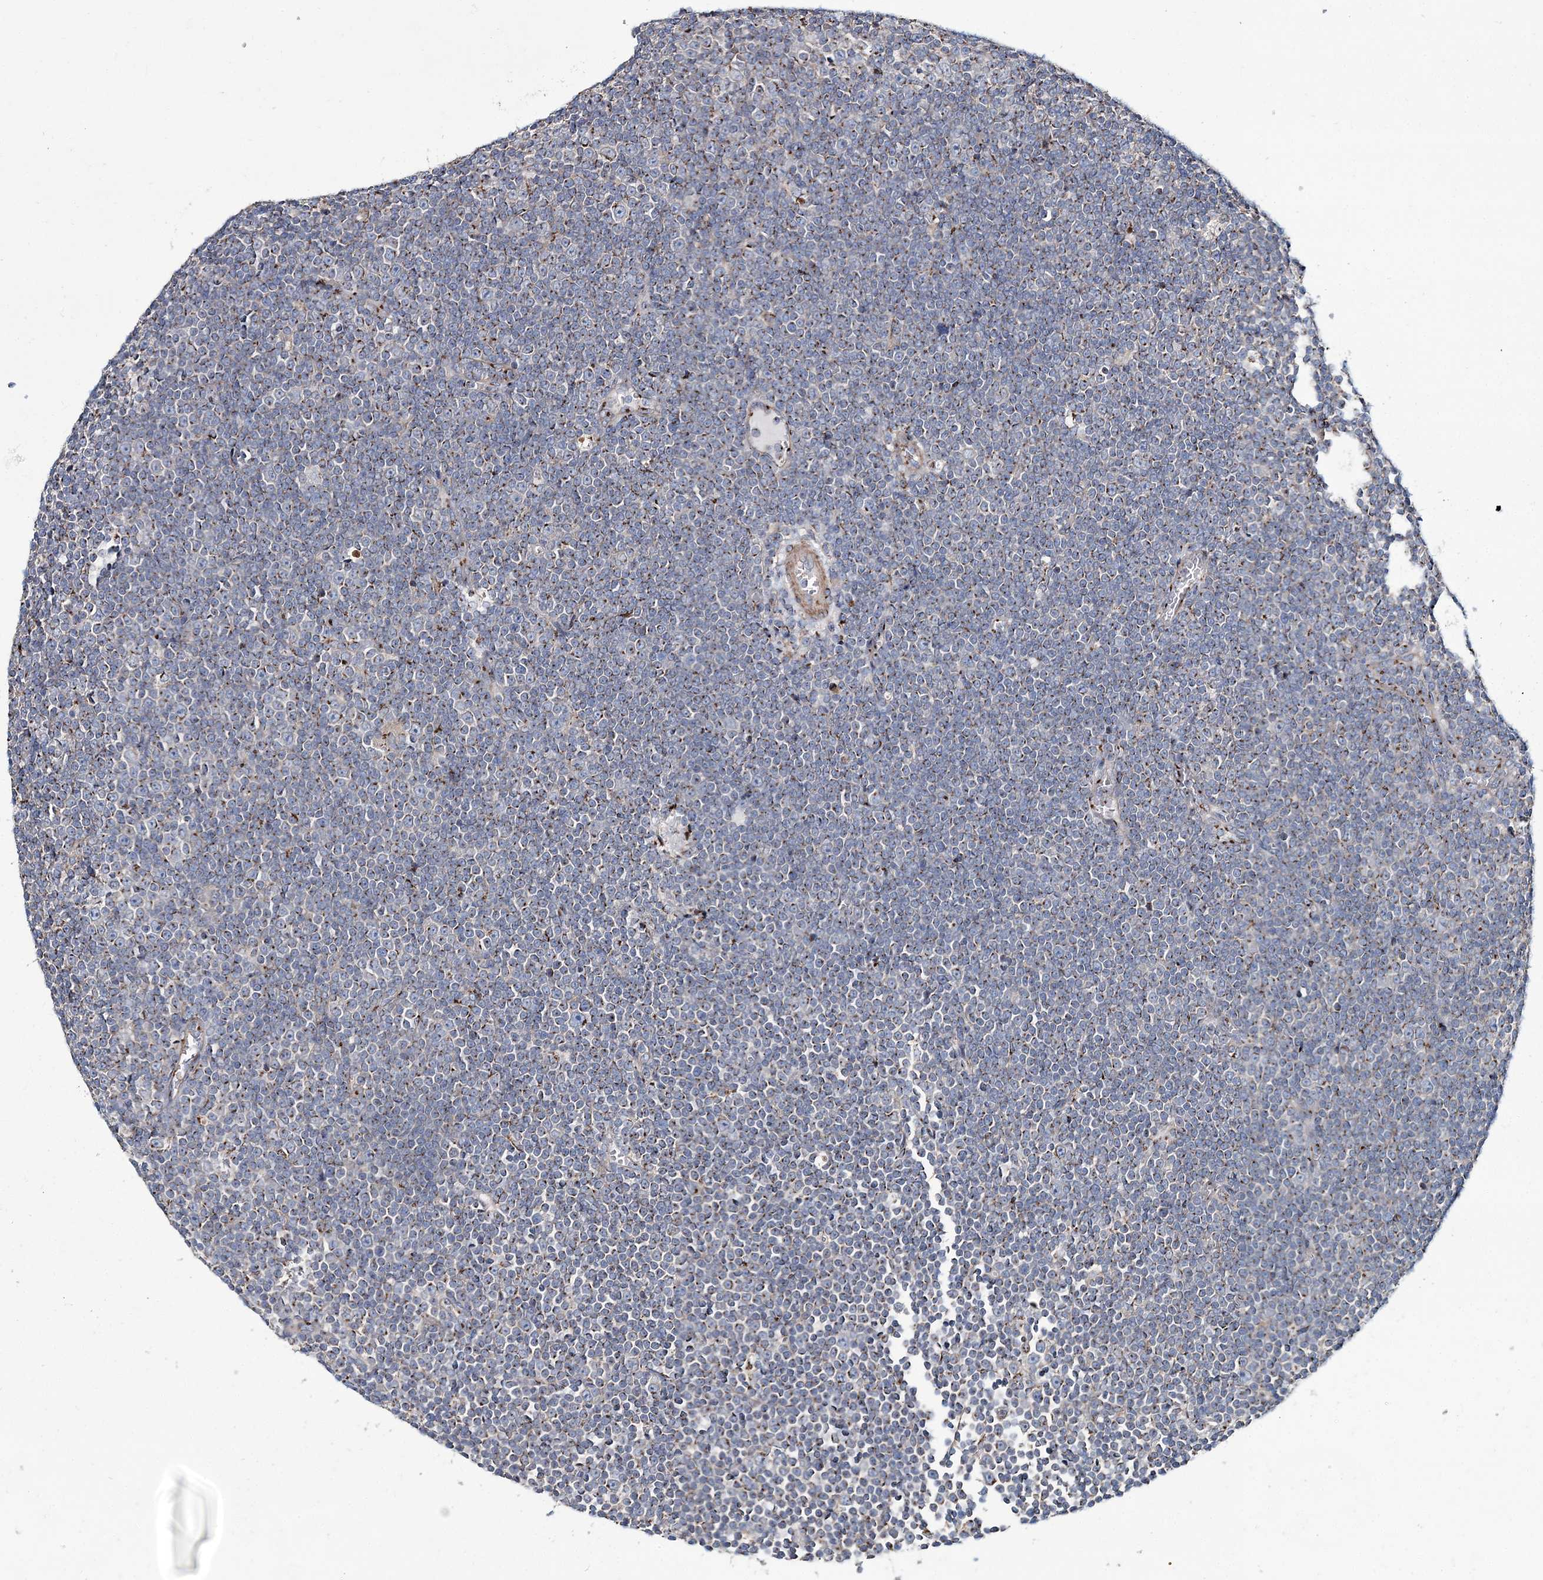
{"staining": {"intensity": "moderate", "quantity": "25%-75%", "location": "cytoplasmic/membranous"}, "tissue": "lymphoma", "cell_type": "Tumor cells", "image_type": "cancer", "snomed": [{"axis": "morphology", "description": "Malignant lymphoma, non-Hodgkin's type, Low grade"}, {"axis": "topography", "description": "Lymph node"}], "caption": "IHC (DAB) staining of malignant lymphoma, non-Hodgkin's type (low-grade) shows moderate cytoplasmic/membranous protein expression in approximately 25%-75% of tumor cells.", "gene": "MAN1A2", "patient": {"sex": "female", "age": 67}}